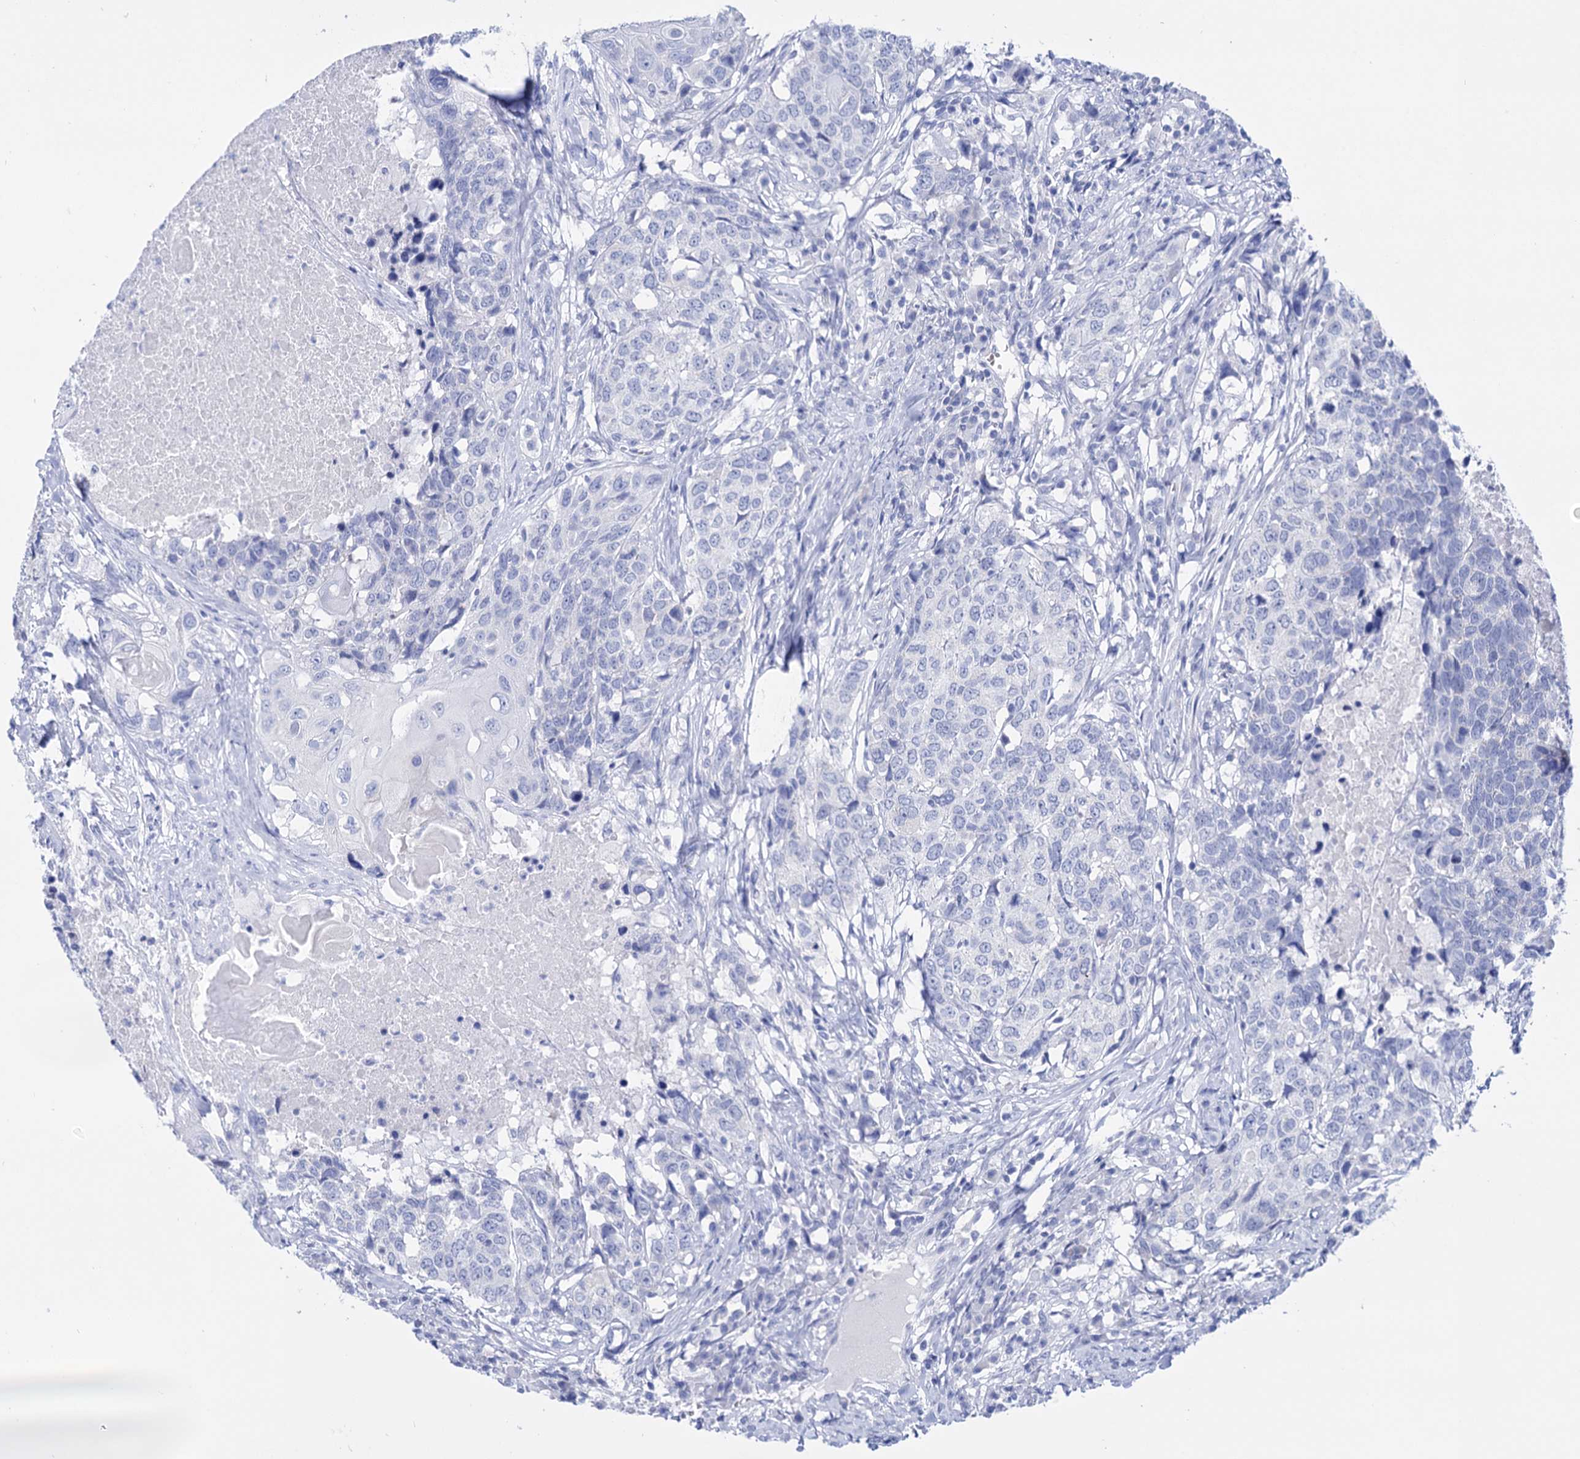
{"staining": {"intensity": "negative", "quantity": "none", "location": "none"}, "tissue": "head and neck cancer", "cell_type": "Tumor cells", "image_type": "cancer", "snomed": [{"axis": "morphology", "description": "Squamous cell carcinoma, NOS"}, {"axis": "topography", "description": "Head-Neck"}], "caption": "There is no significant positivity in tumor cells of squamous cell carcinoma (head and neck).", "gene": "YARS2", "patient": {"sex": "male", "age": 66}}